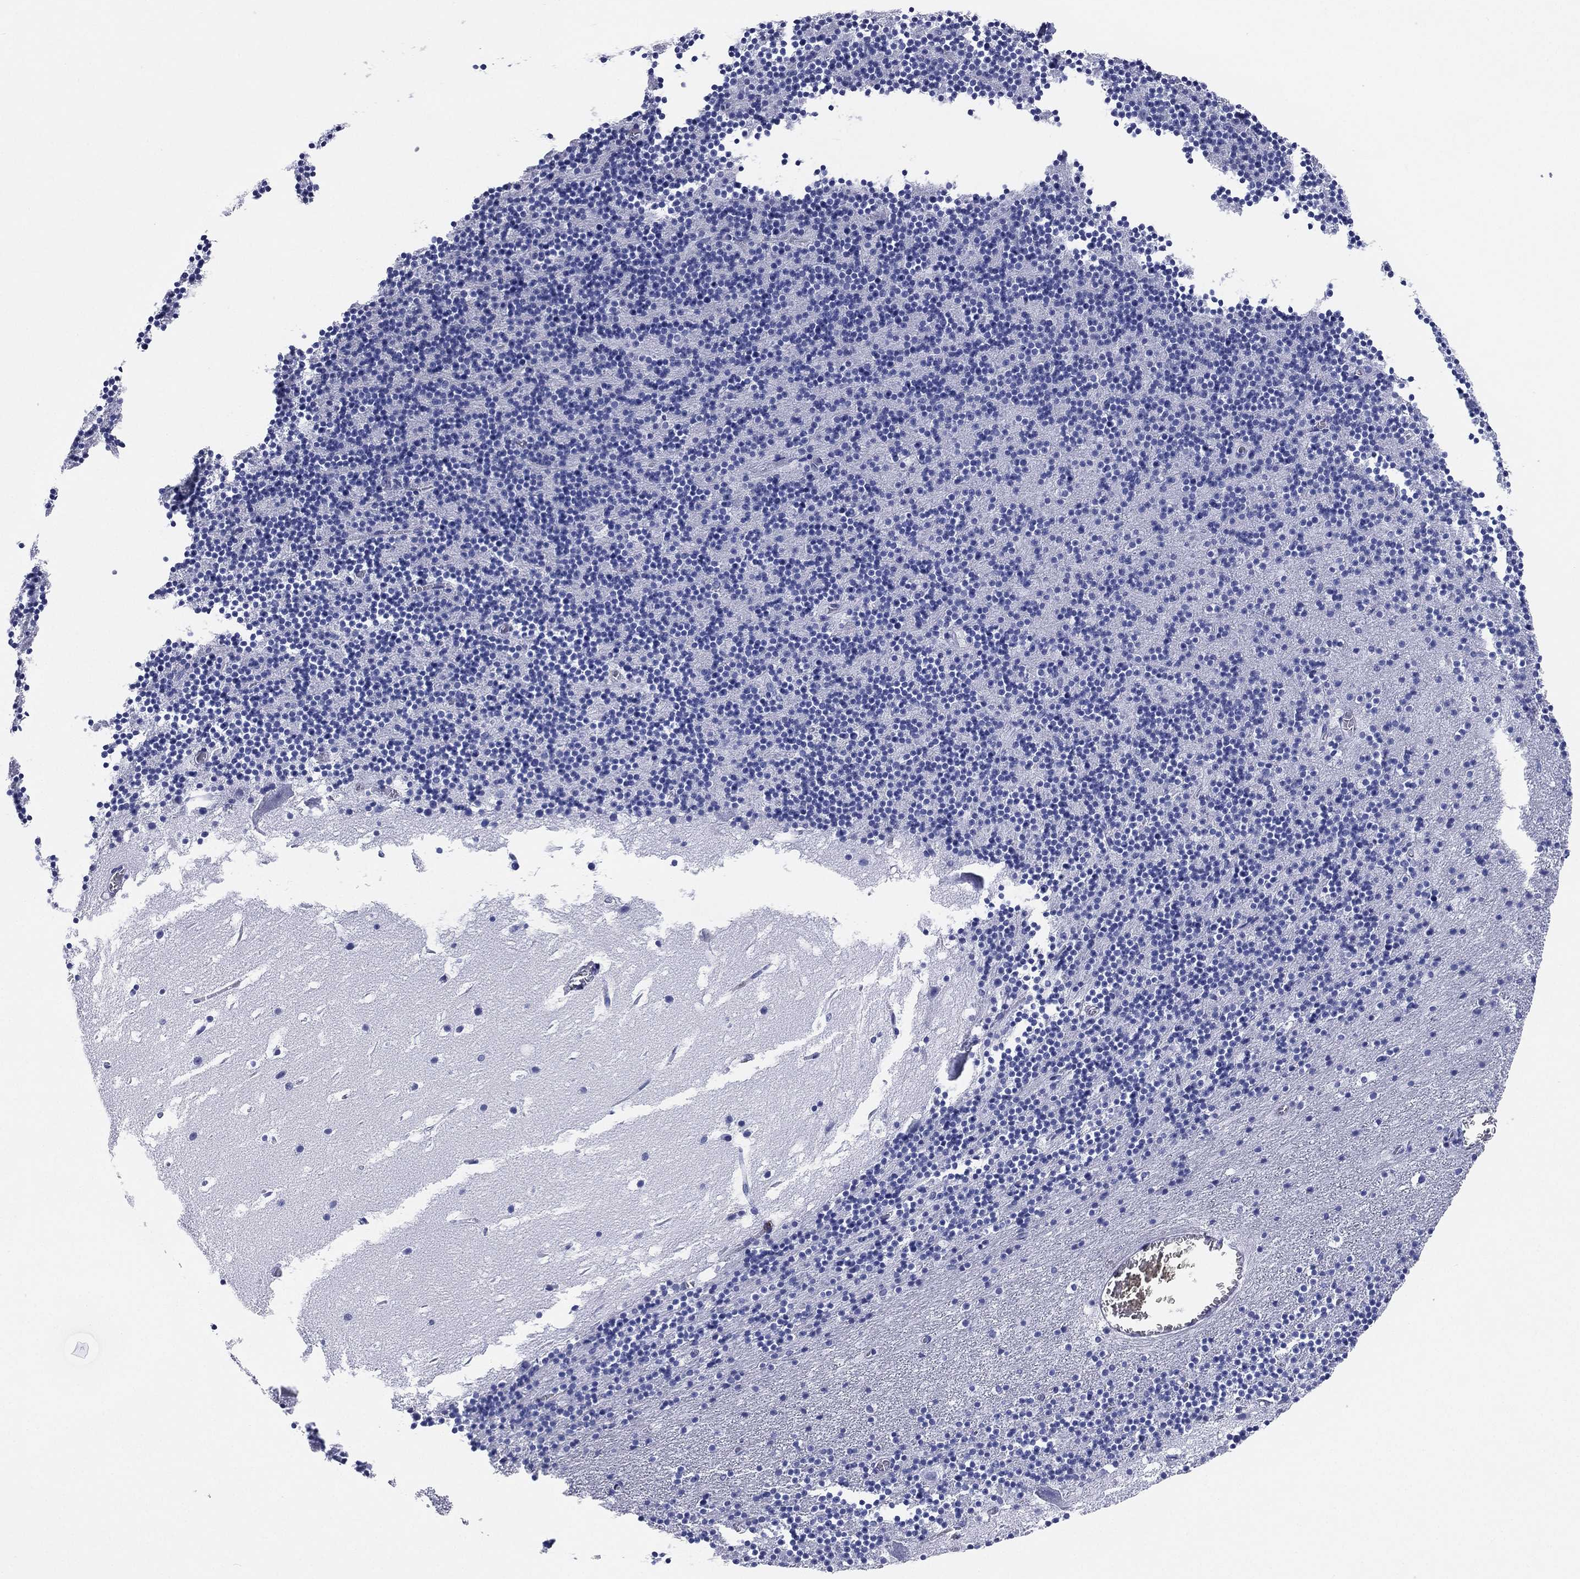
{"staining": {"intensity": "negative", "quantity": "none", "location": "none"}, "tissue": "cerebellum", "cell_type": "Cells in granular layer", "image_type": "normal", "snomed": [{"axis": "morphology", "description": "Normal tissue, NOS"}, {"axis": "topography", "description": "Cerebellum"}], "caption": "Cerebellum stained for a protein using immunohistochemistry (IHC) reveals no staining cells in granular layer.", "gene": "CD79A", "patient": {"sex": "male", "age": 37}}